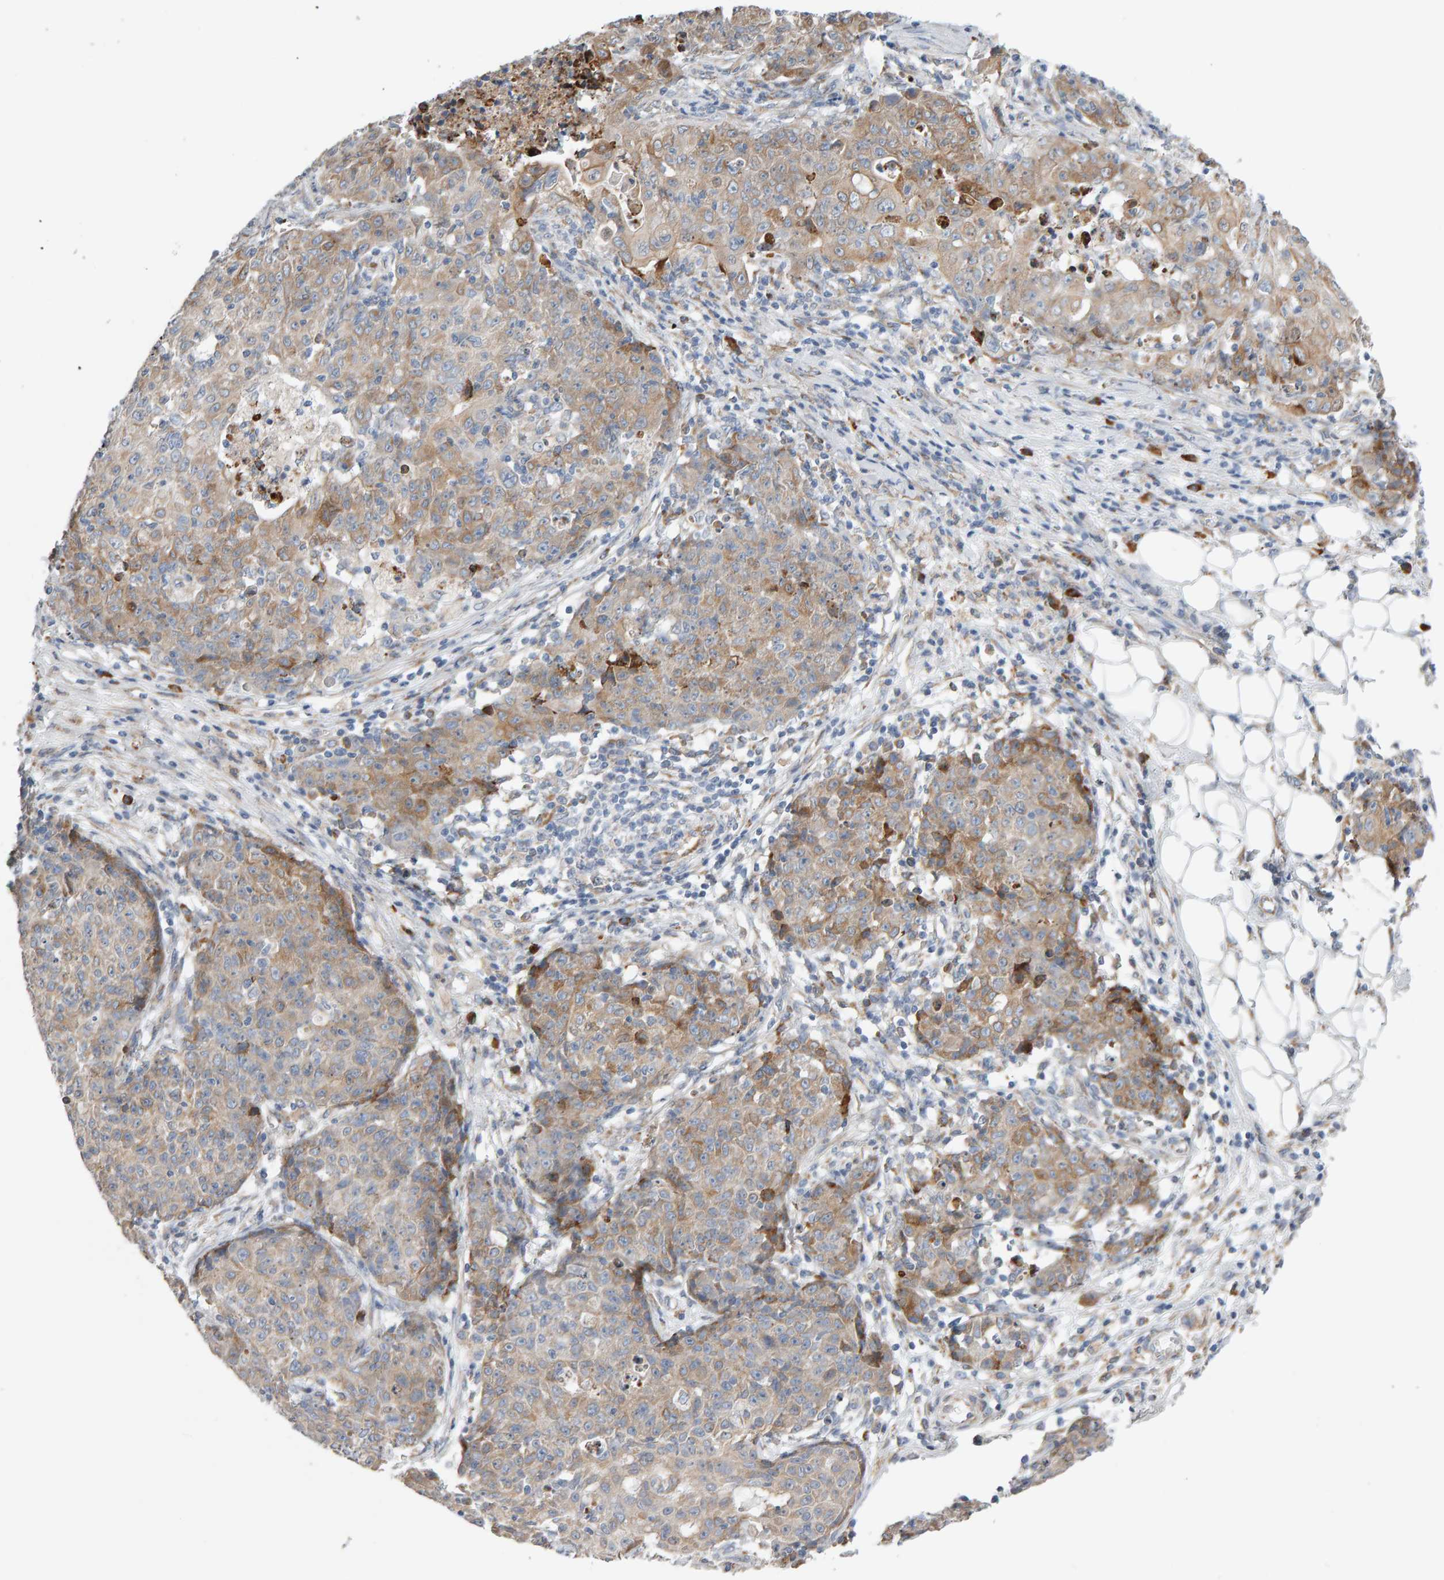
{"staining": {"intensity": "moderate", "quantity": ">75%", "location": "cytoplasmic/membranous"}, "tissue": "ovarian cancer", "cell_type": "Tumor cells", "image_type": "cancer", "snomed": [{"axis": "morphology", "description": "Carcinoma, endometroid"}, {"axis": "topography", "description": "Ovary"}], "caption": "About >75% of tumor cells in ovarian cancer reveal moderate cytoplasmic/membranous protein expression as visualized by brown immunohistochemical staining.", "gene": "ENGASE", "patient": {"sex": "female", "age": 42}}